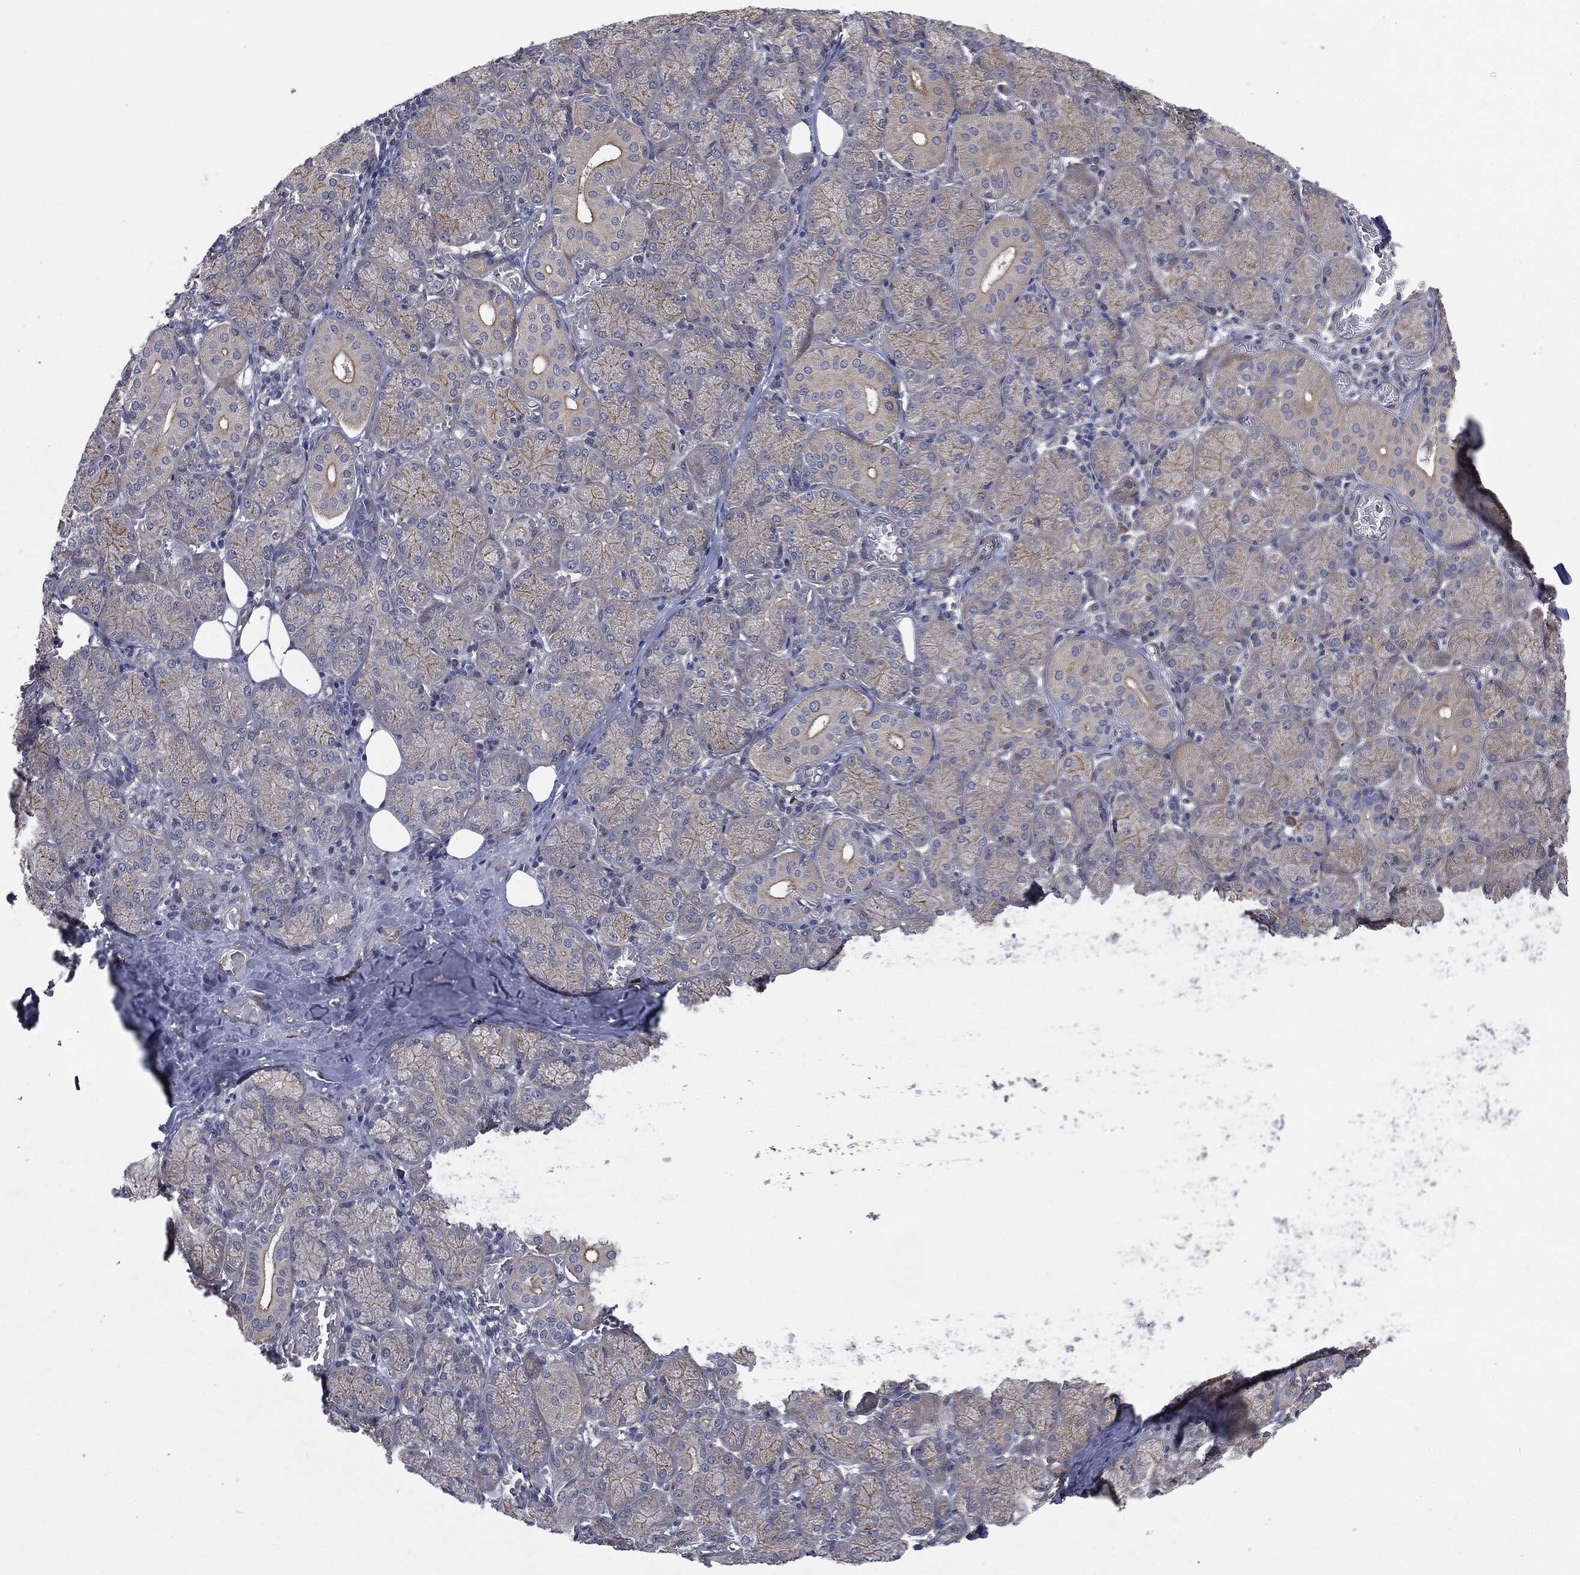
{"staining": {"intensity": "moderate", "quantity": "25%-75%", "location": "cytoplasmic/membranous"}, "tissue": "salivary gland", "cell_type": "Glandular cells", "image_type": "normal", "snomed": [{"axis": "morphology", "description": "Normal tissue, NOS"}, {"axis": "topography", "description": "Salivary gland"}, {"axis": "topography", "description": "Peripheral nerve tissue"}], "caption": "High-magnification brightfield microscopy of unremarkable salivary gland stained with DAB (brown) and counterstained with hematoxylin (blue). glandular cells exhibit moderate cytoplasmic/membranous positivity is appreciated in about25%-75% of cells. The staining was performed using DAB (3,3'-diaminobenzidine) to visualize the protein expression in brown, while the nuclei were stained in blue with hematoxylin (Magnification: 20x).", "gene": "EPS15L1", "patient": {"sex": "female", "age": 24}}